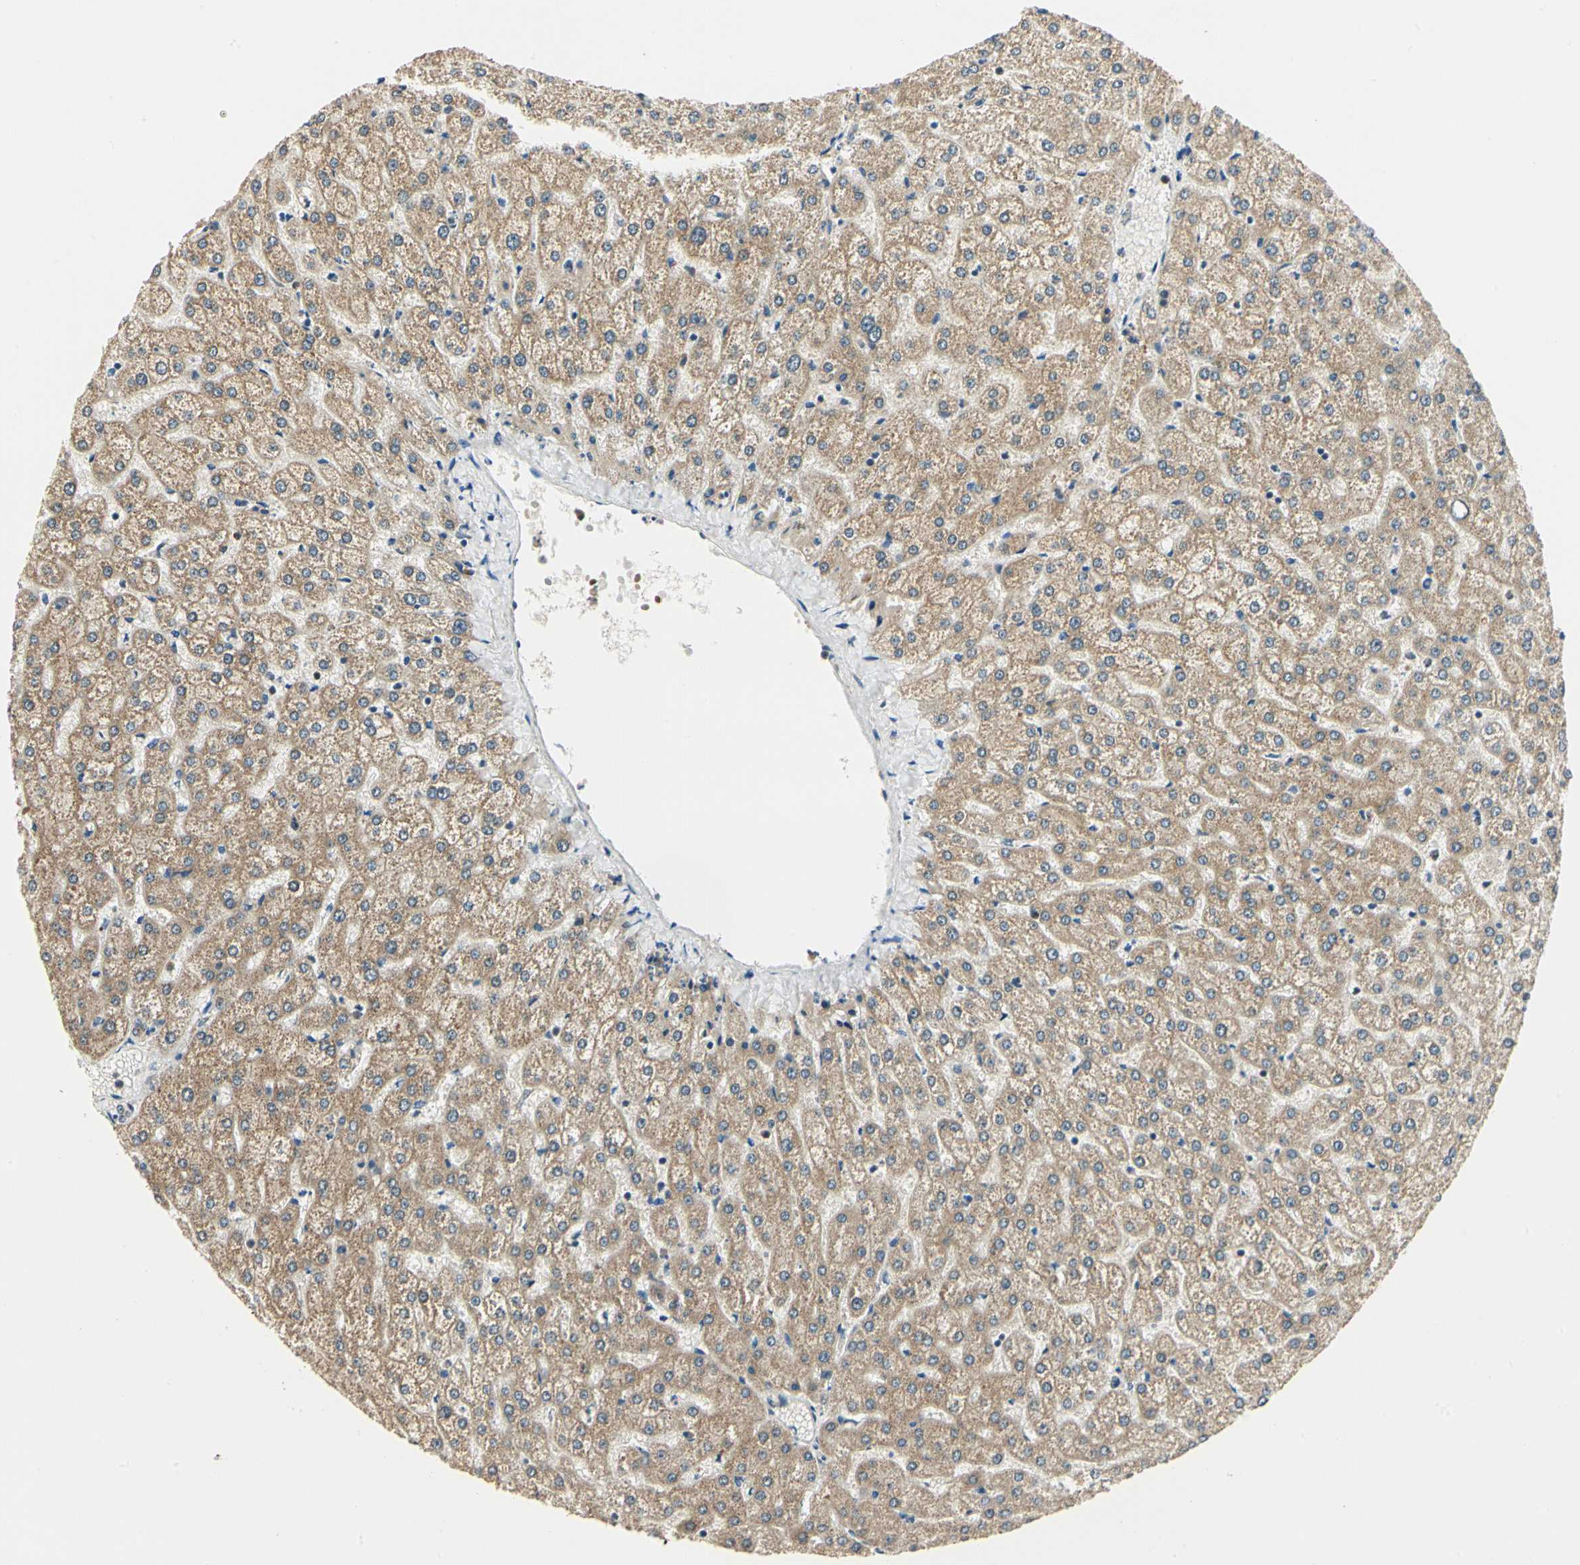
{"staining": {"intensity": "negative", "quantity": "none", "location": "none"}, "tissue": "liver", "cell_type": "Cholangiocytes", "image_type": "normal", "snomed": [{"axis": "morphology", "description": "Normal tissue, NOS"}, {"axis": "topography", "description": "Liver"}], "caption": "Immunohistochemistry histopathology image of normal liver stained for a protein (brown), which reveals no expression in cholangiocytes.", "gene": "PDK2", "patient": {"sex": "female", "age": 32}}